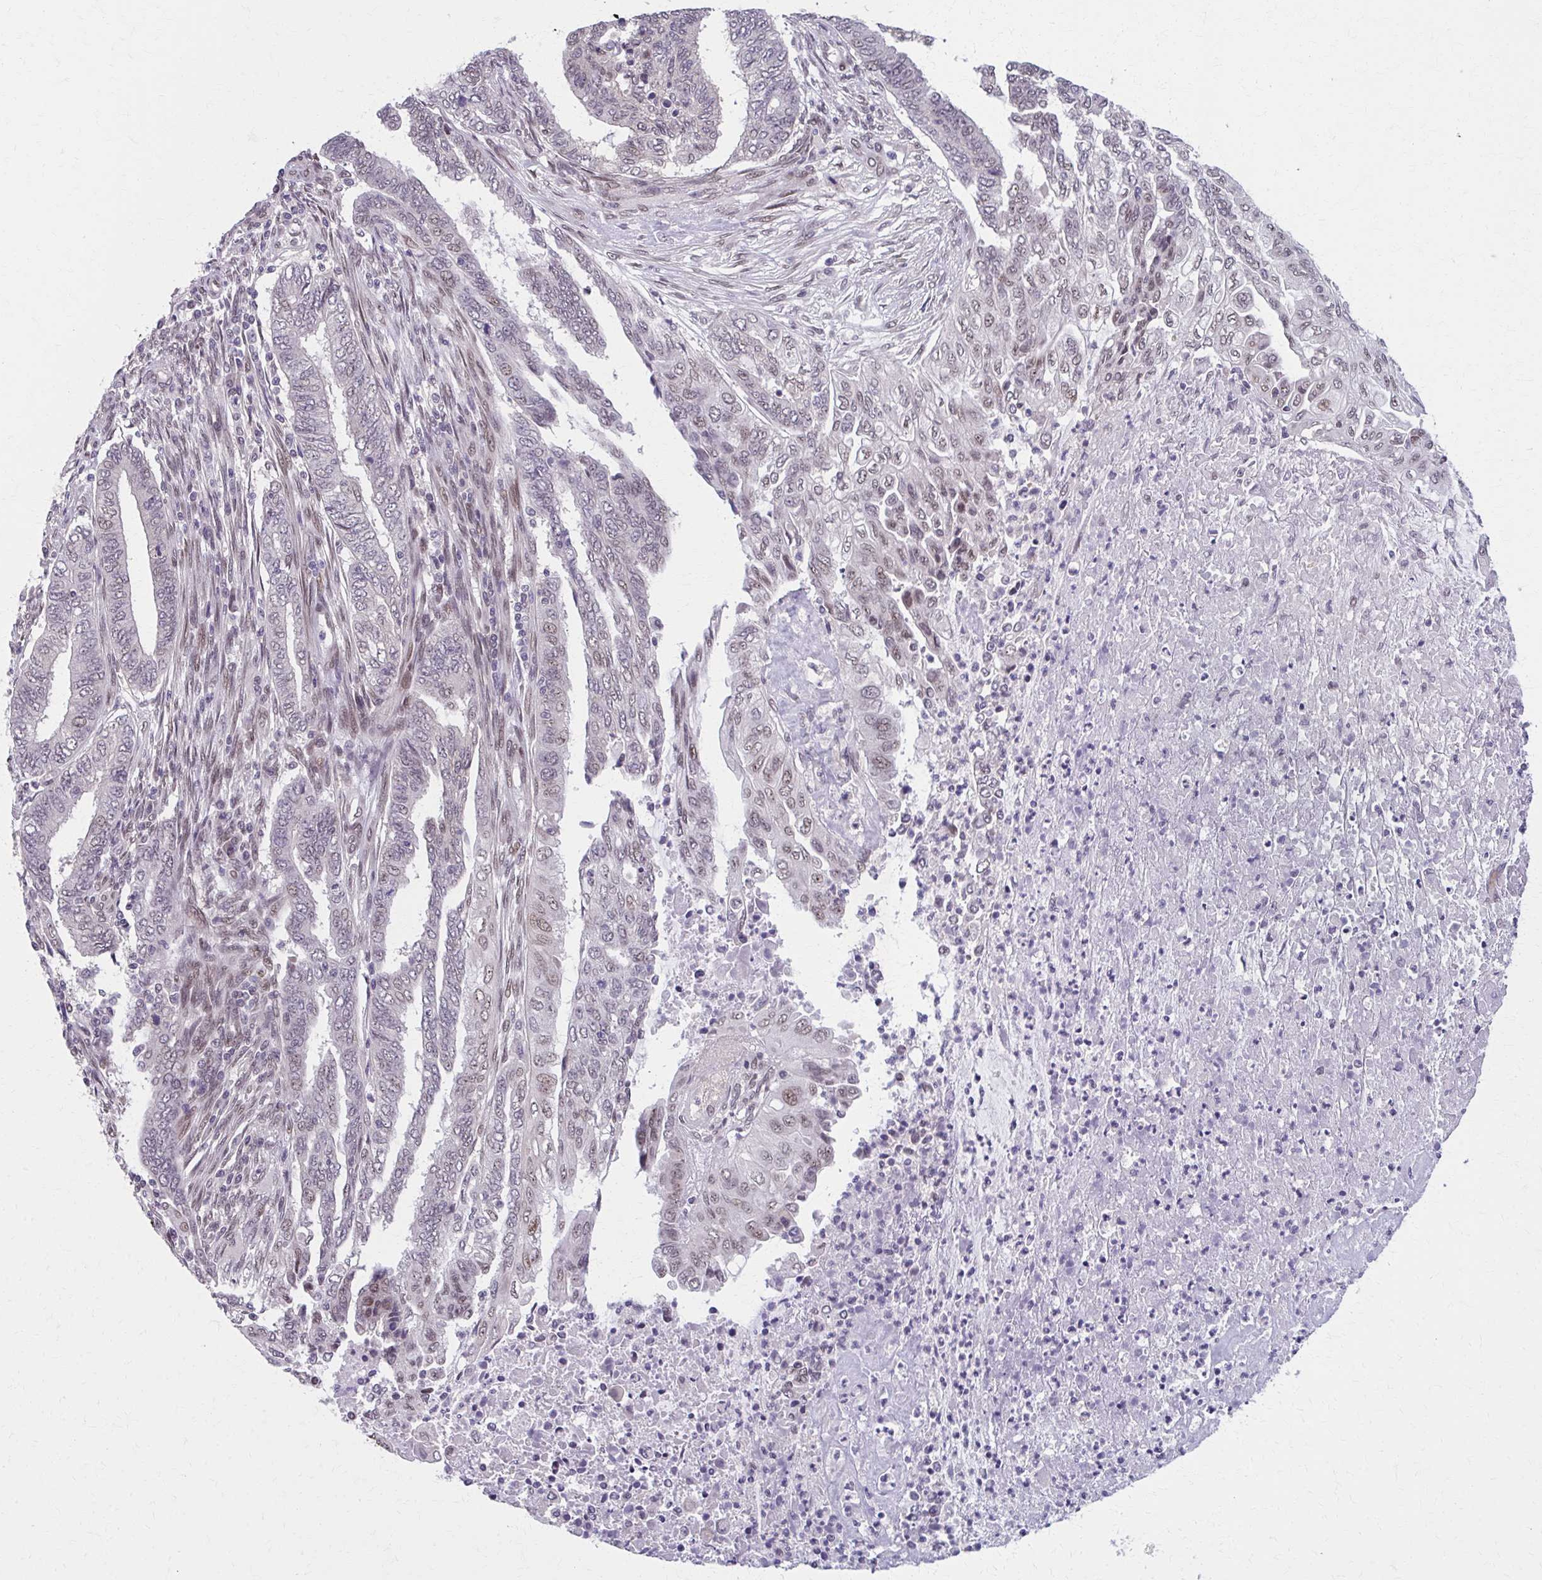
{"staining": {"intensity": "weak", "quantity": "25%-75%", "location": "nuclear"}, "tissue": "endometrial cancer", "cell_type": "Tumor cells", "image_type": "cancer", "snomed": [{"axis": "morphology", "description": "Adenocarcinoma, NOS"}, {"axis": "topography", "description": "Uterus"}, {"axis": "topography", "description": "Endometrium"}], "caption": "Tumor cells show low levels of weak nuclear expression in about 25%-75% of cells in endometrial cancer (adenocarcinoma). (Brightfield microscopy of DAB IHC at high magnification).", "gene": "SETBP1", "patient": {"sex": "female", "age": 70}}